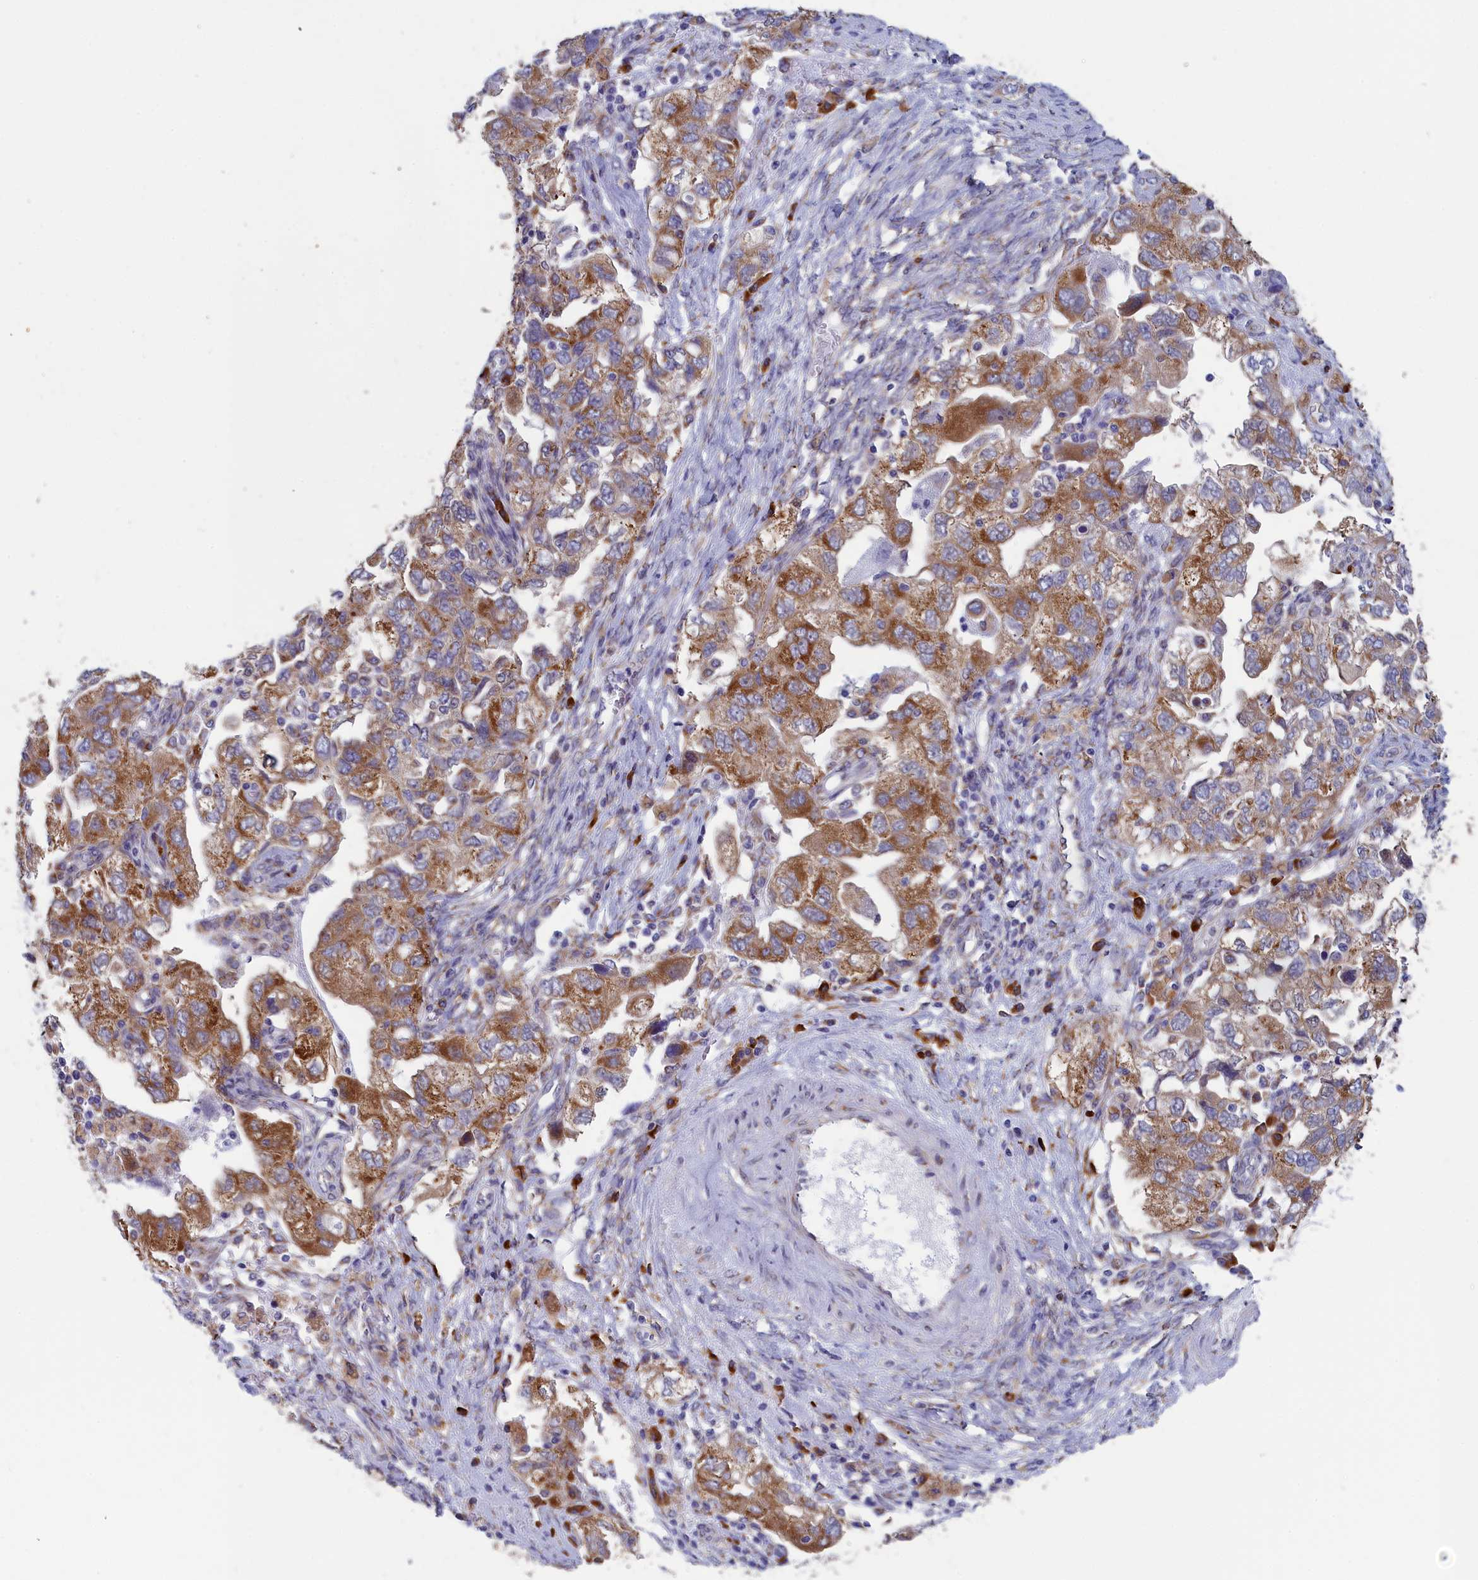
{"staining": {"intensity": "moderate", "quantity": "25%-75%", "location": "cytoplasmic/membranous"}, "tissue": "ovarian cancer", "cell_type": "Tumor cells", "image_type": "cancer", "snomed": [{"axis": "morphology", "description": "Carcinoma, NOS"}, {"axis": "morphology", "description": "Cystadenocarcinoma, serous, NOS"}, {"axis": "topography", "description": "Ovary"}], "caption": "Protein analysis of ovarian carcinoma tissue displays moderate cytoplasmic/membranous staining in about 25%-75% of tumor cells.", "gene": "CCDC68", "patient": {"sex": "female", "age": 69}}